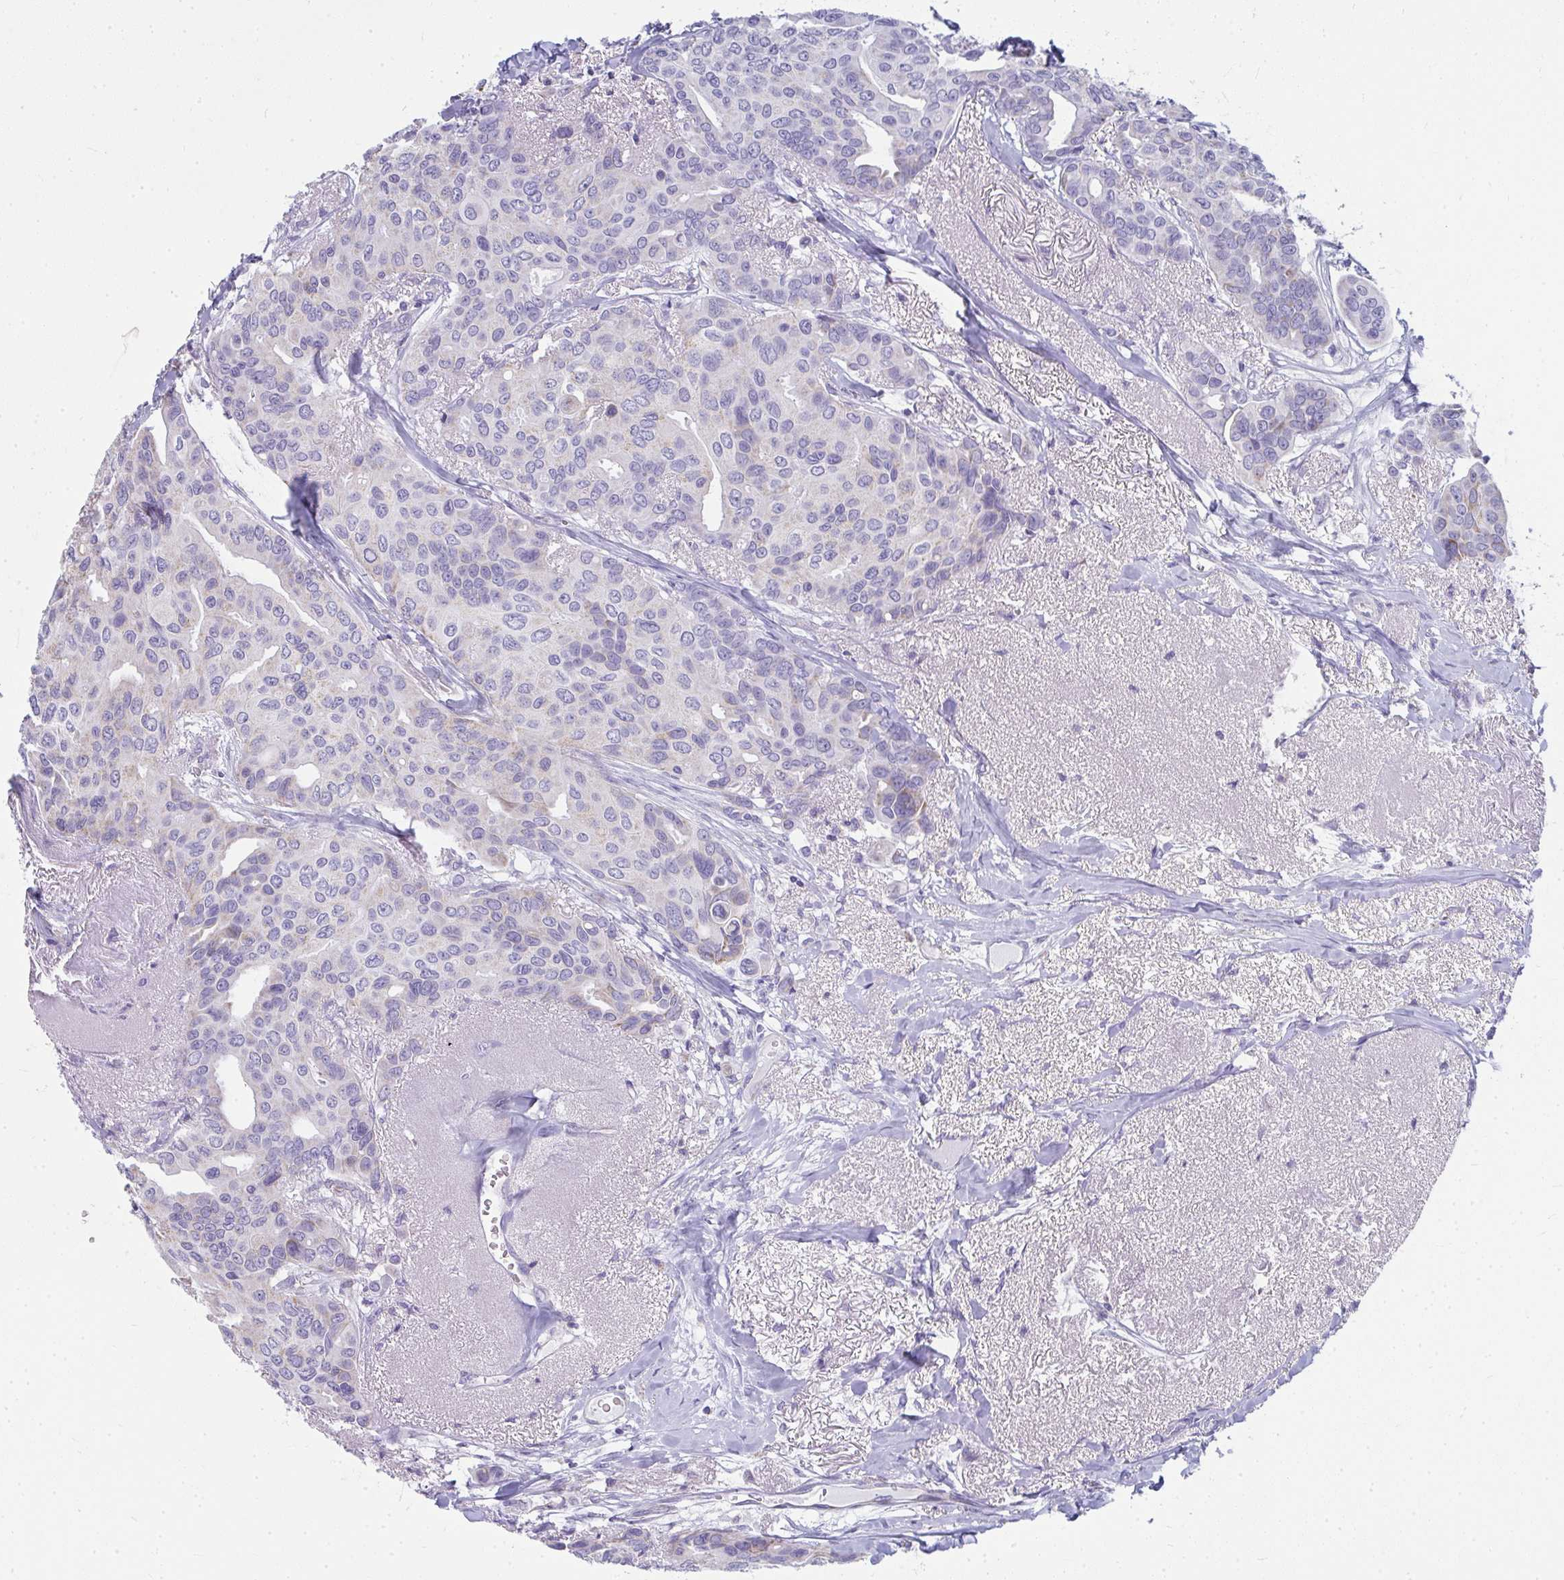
{"staining": {"intensity": "negative", "quantity": "none", "location": "none"}, "tissue": "breast cancer", "cell_type": "Tumor cells", "image_type": "cancer", "snomed": [{"axis": "morphology", "description": "Duct carcinoma"}, {"axis": "topography", "description": "Breast"}], "caption": "Human breast cancer stained for a protein using IHC displays no positivity in tumor cells.", "gene": "SLC6A1", "patient": {"sex": "female", "age": 54}}